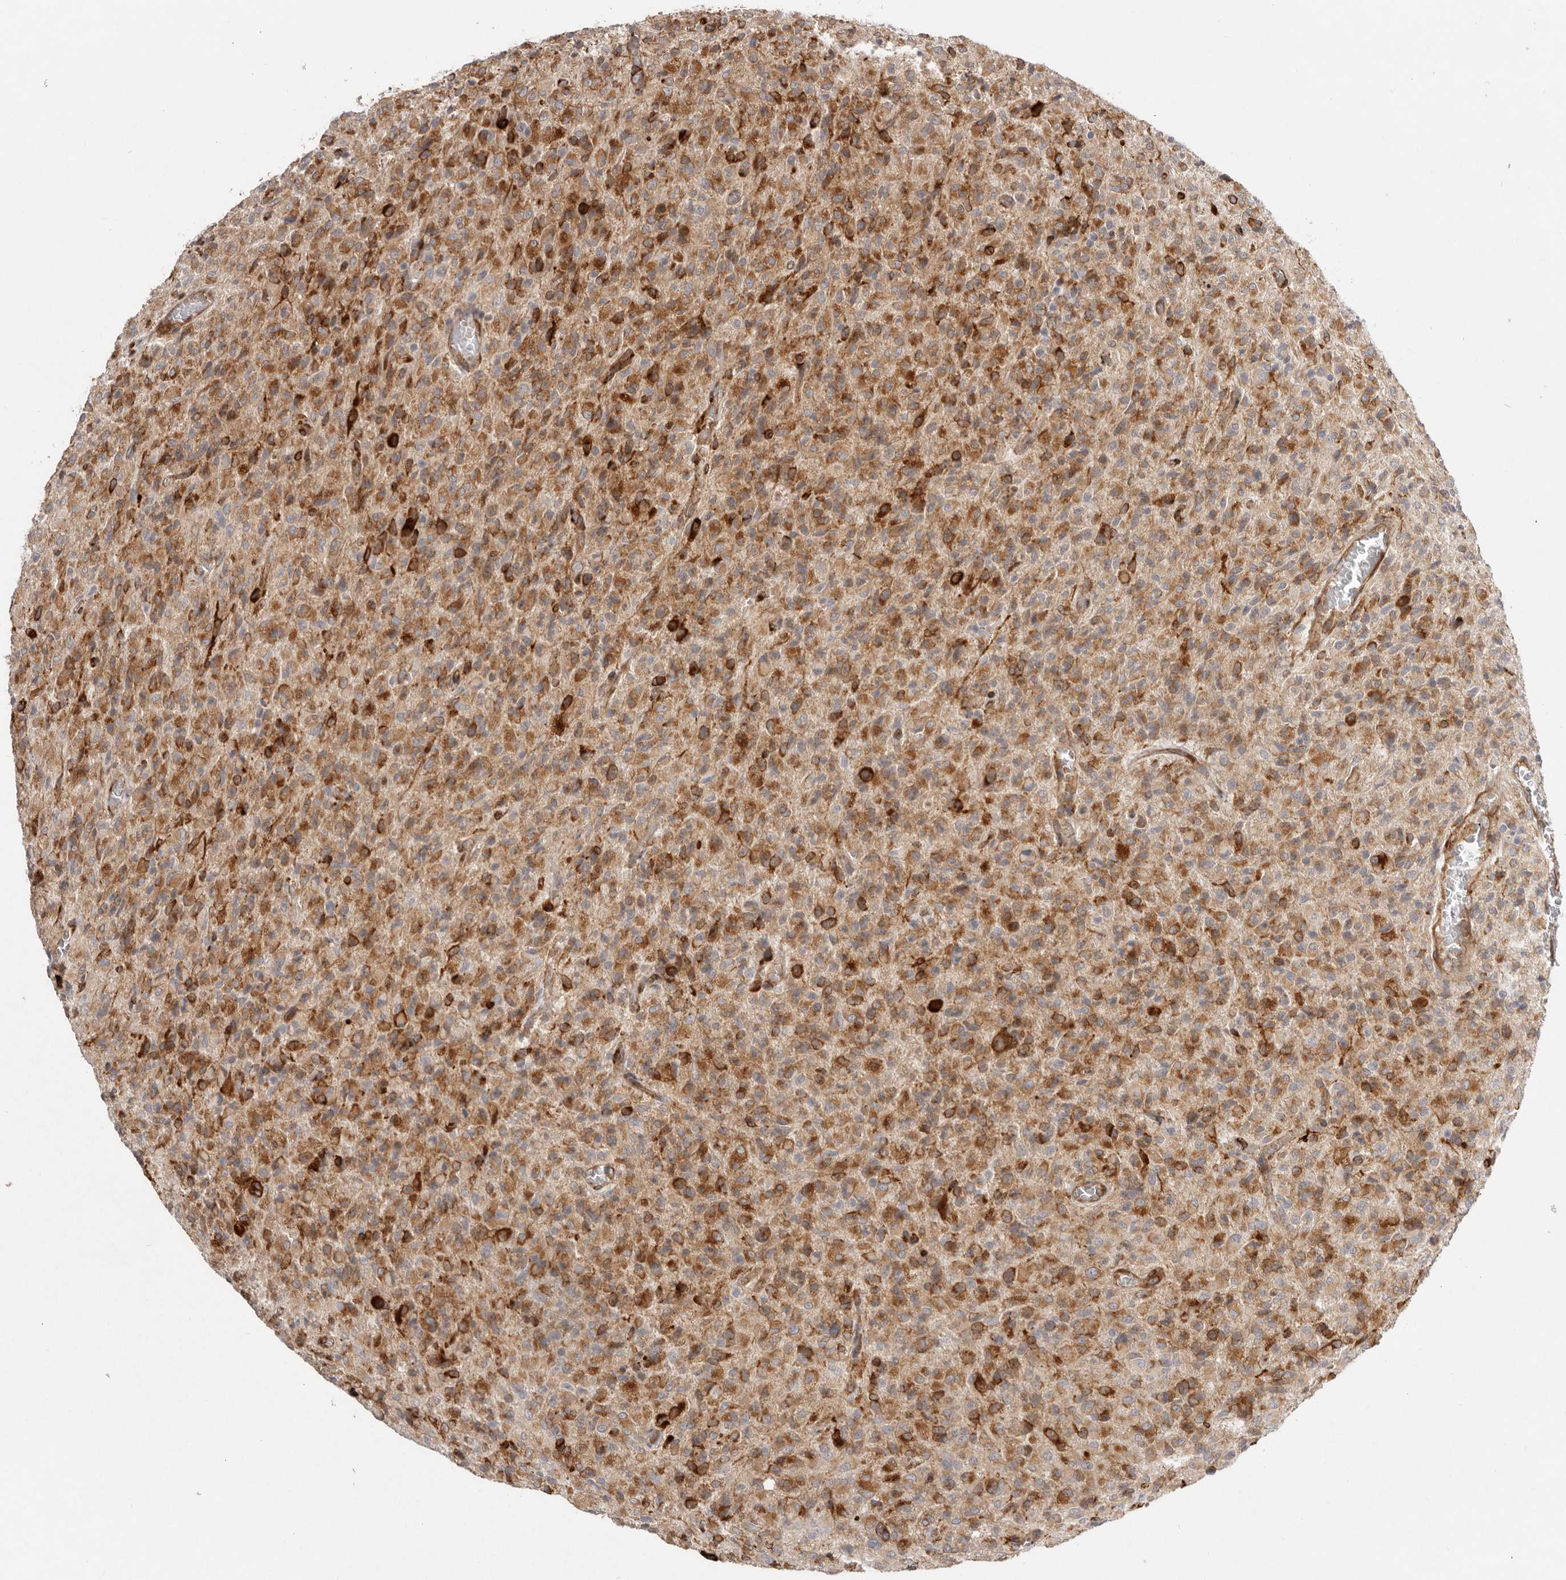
{"staining": {"intensity": "moderate", "quantity": ">75%", "location": "cytoplasmic/membranous"}, "tissue": "glioma", "cell_type": "Tumor cells", "image_type": "cancer", "snomed": [{"axis": "morphology", "description": "Glioma, malignant, High grade"}, {"axis": "topography", "description": "Brain"}], "caption": "A medium amount of moderate cytoplasmic/membranous expression is identified in approximately >75% of tumor cells in glioma tissue.", "gene": "WDTC1", "patient": {"sex": "female", "age": 57}}